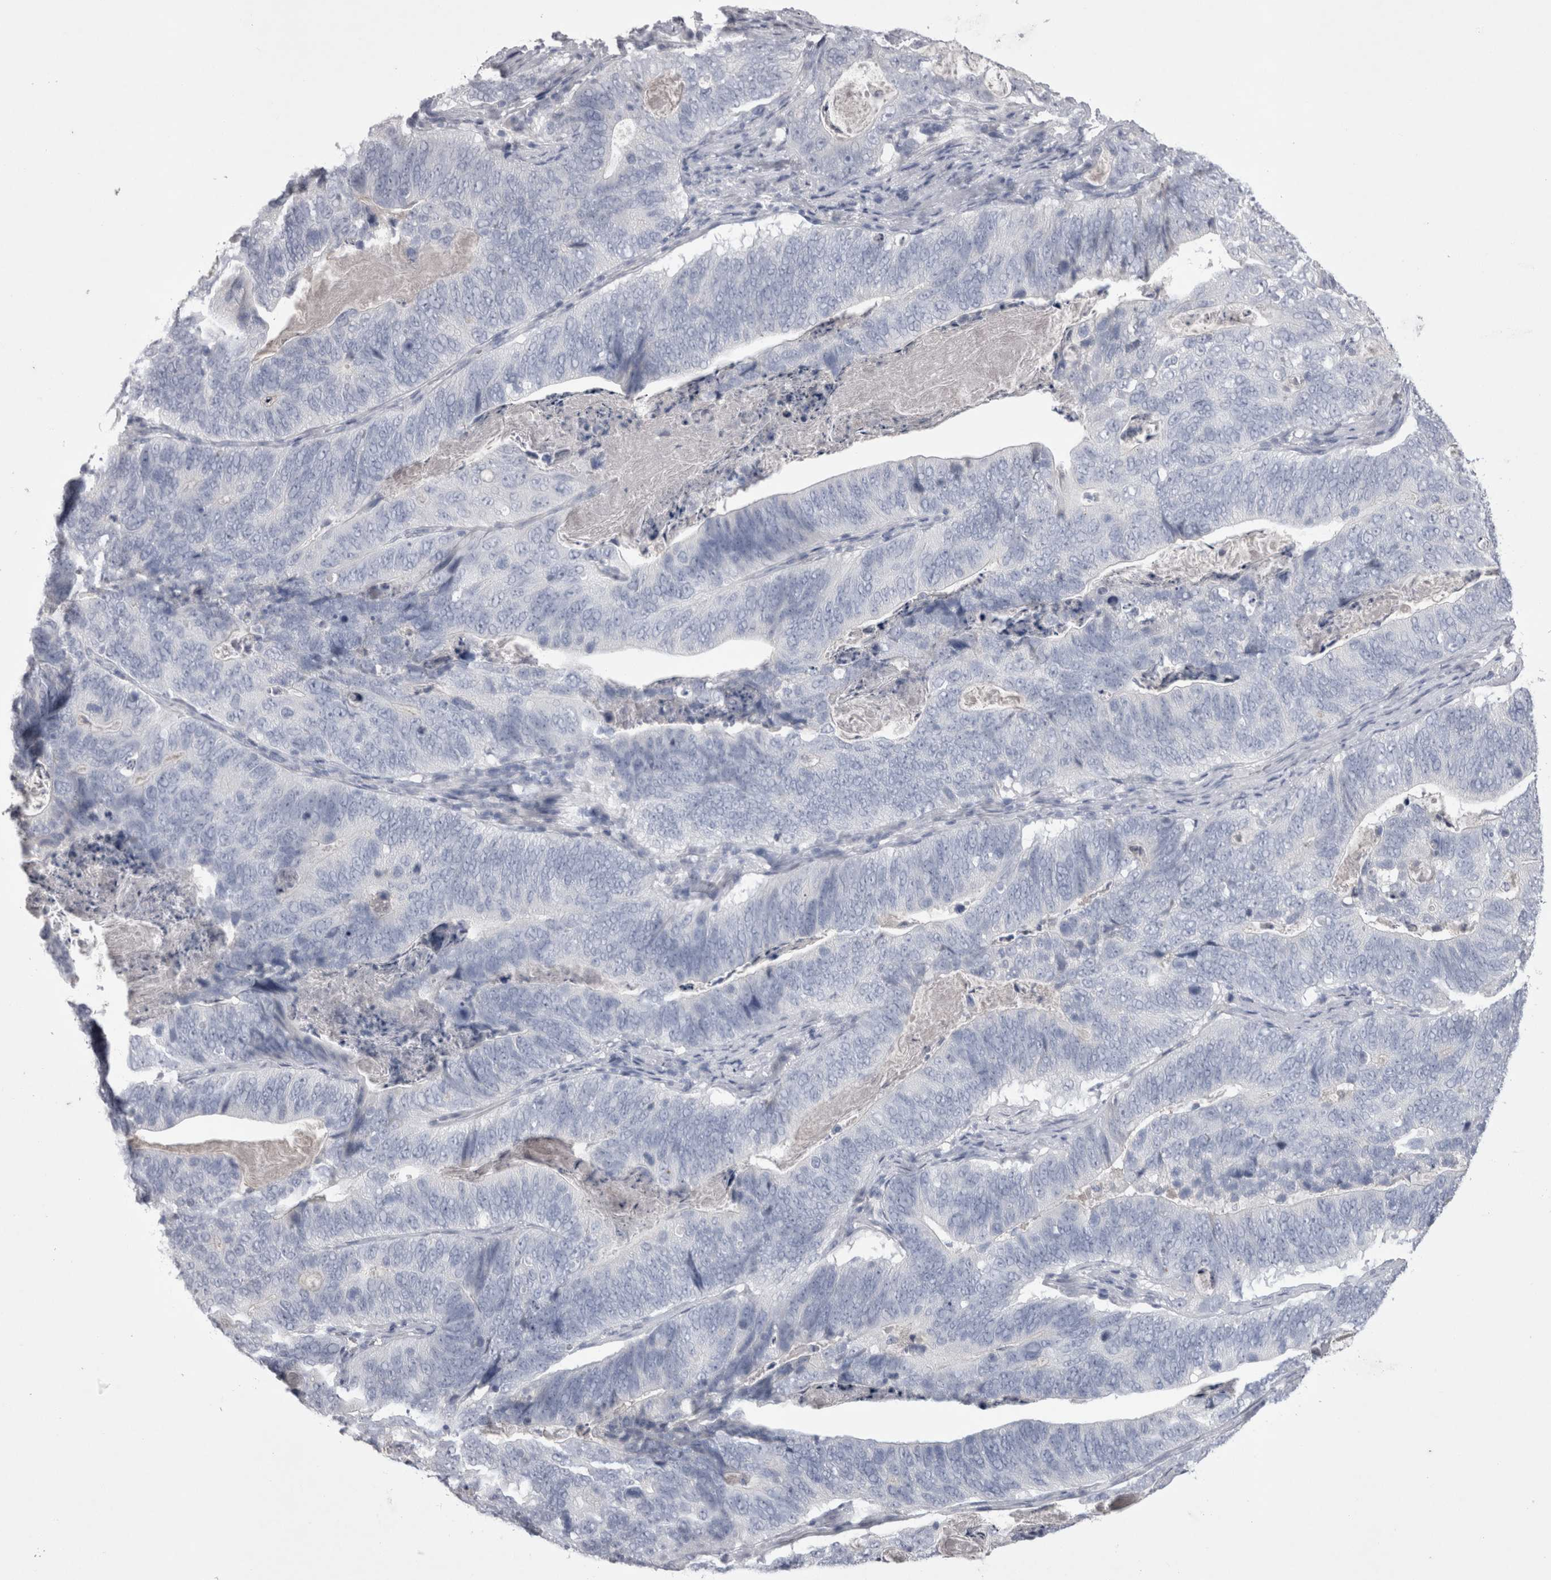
{"staining": {"intensity": "negative", "quantity": "none", "location": "none"}, "tissue": "stomach cancer", "cell_type": "Tumor cells", "image_type": "cancer", "snomed": [{"axis": "morphology", "description": "Normal tissue, NOS"}, {"axis": "morphology", "description": "Adenocarcinoma, NOS"}, {"axis": "topography", "description": "Stomach"}], "caption": "Immunohistochemistry image of neoplastic tissue: stomach adenocarcinoma stained with DAB demonstrates no significant protein expression in tumor cells.", "gene": "ADAM2", "patient": {"sex": "female", "age": 89}}